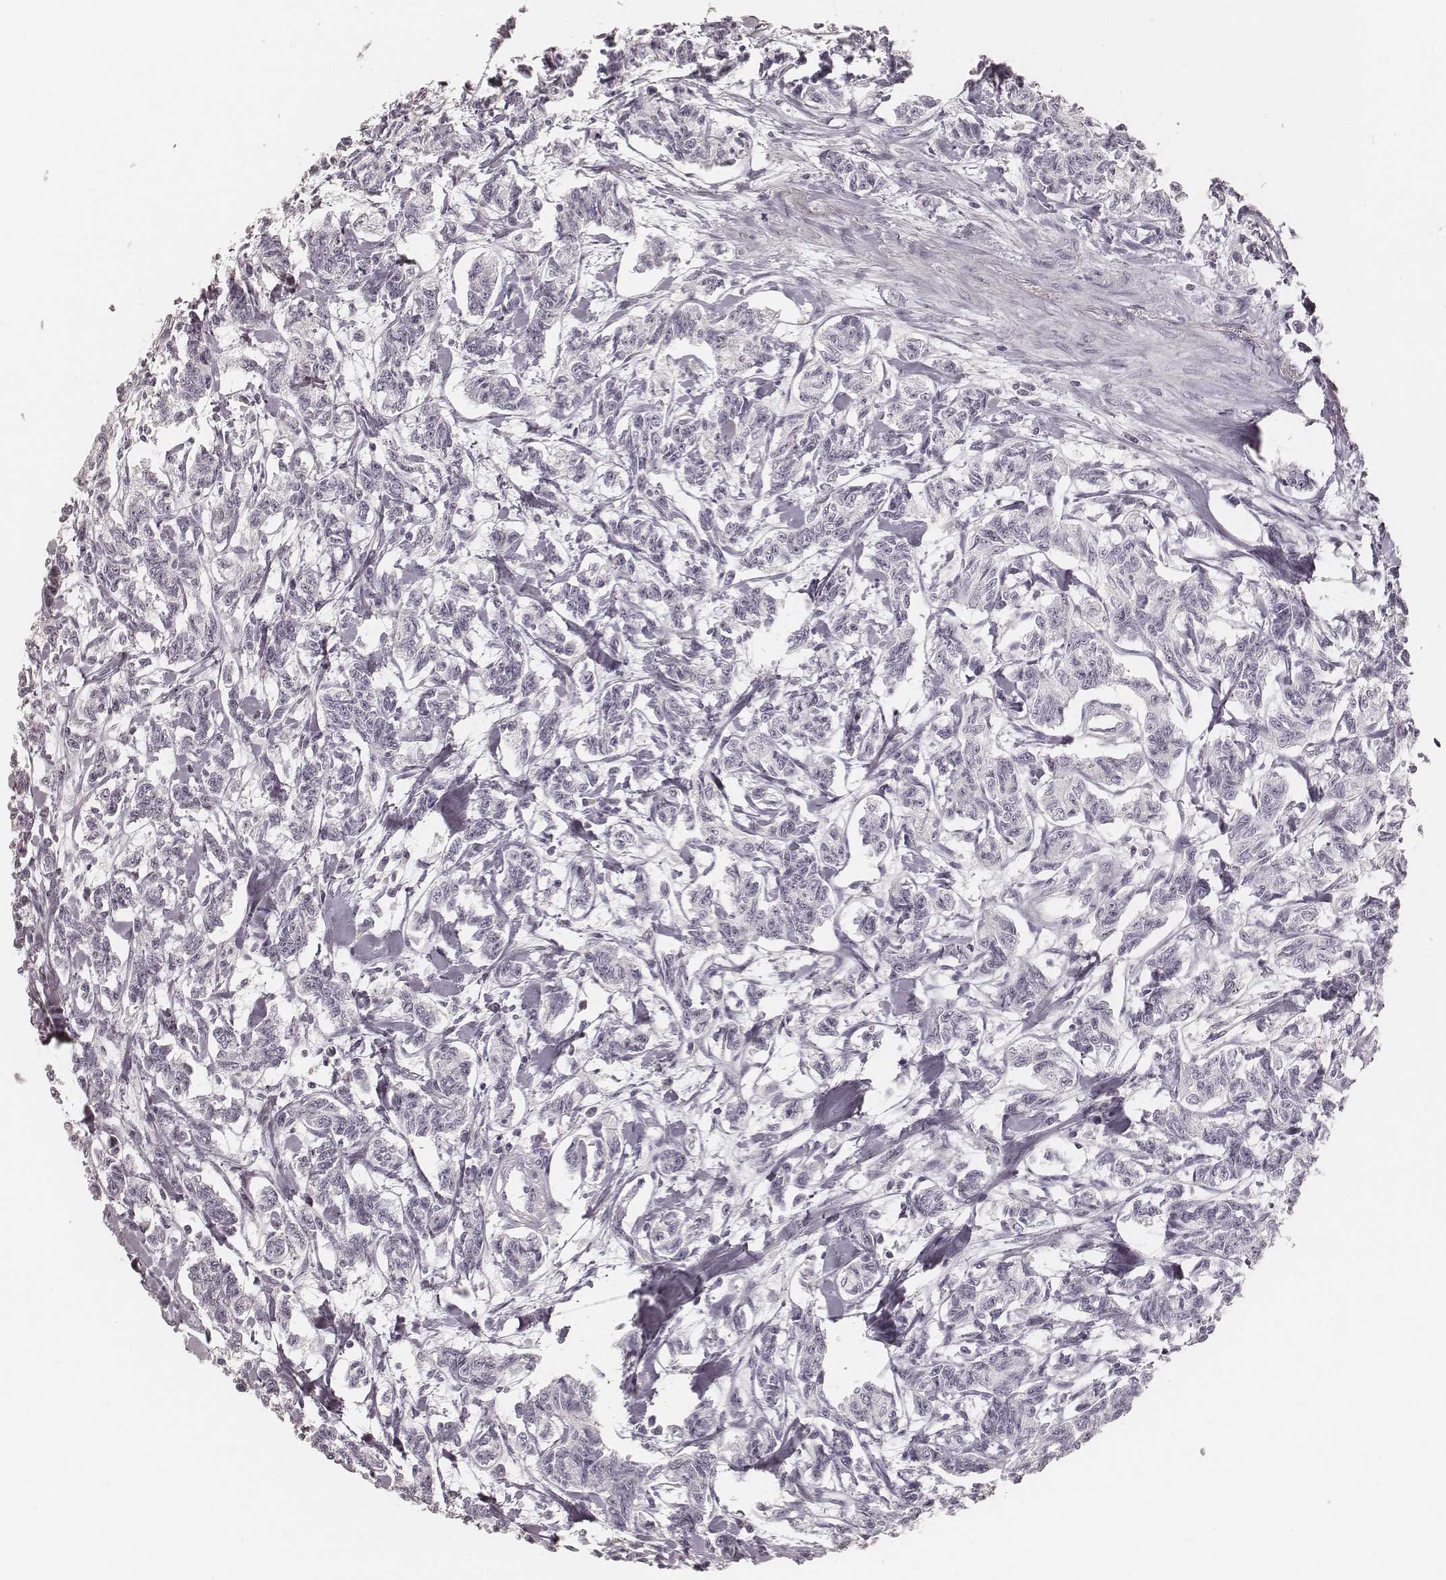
{"staining": {"intensity": "negative", "quantity": "none", "location": "none"}, "tissue": "carcinoid", "cell_type": "Tumor cells", "image_type": "cancer", "snomed": [{"axis": "morphology", "description": "Carcinoid, malignant, NOS"}, {"axis": "topography", "description": "Kidney"}], "caption": "This is an immunohistochemistry histopathology image of human carcinoid. There is no expression in tumor cells.", "gene": "KRT26", "patient": {"sex": "female", "age": 41}}